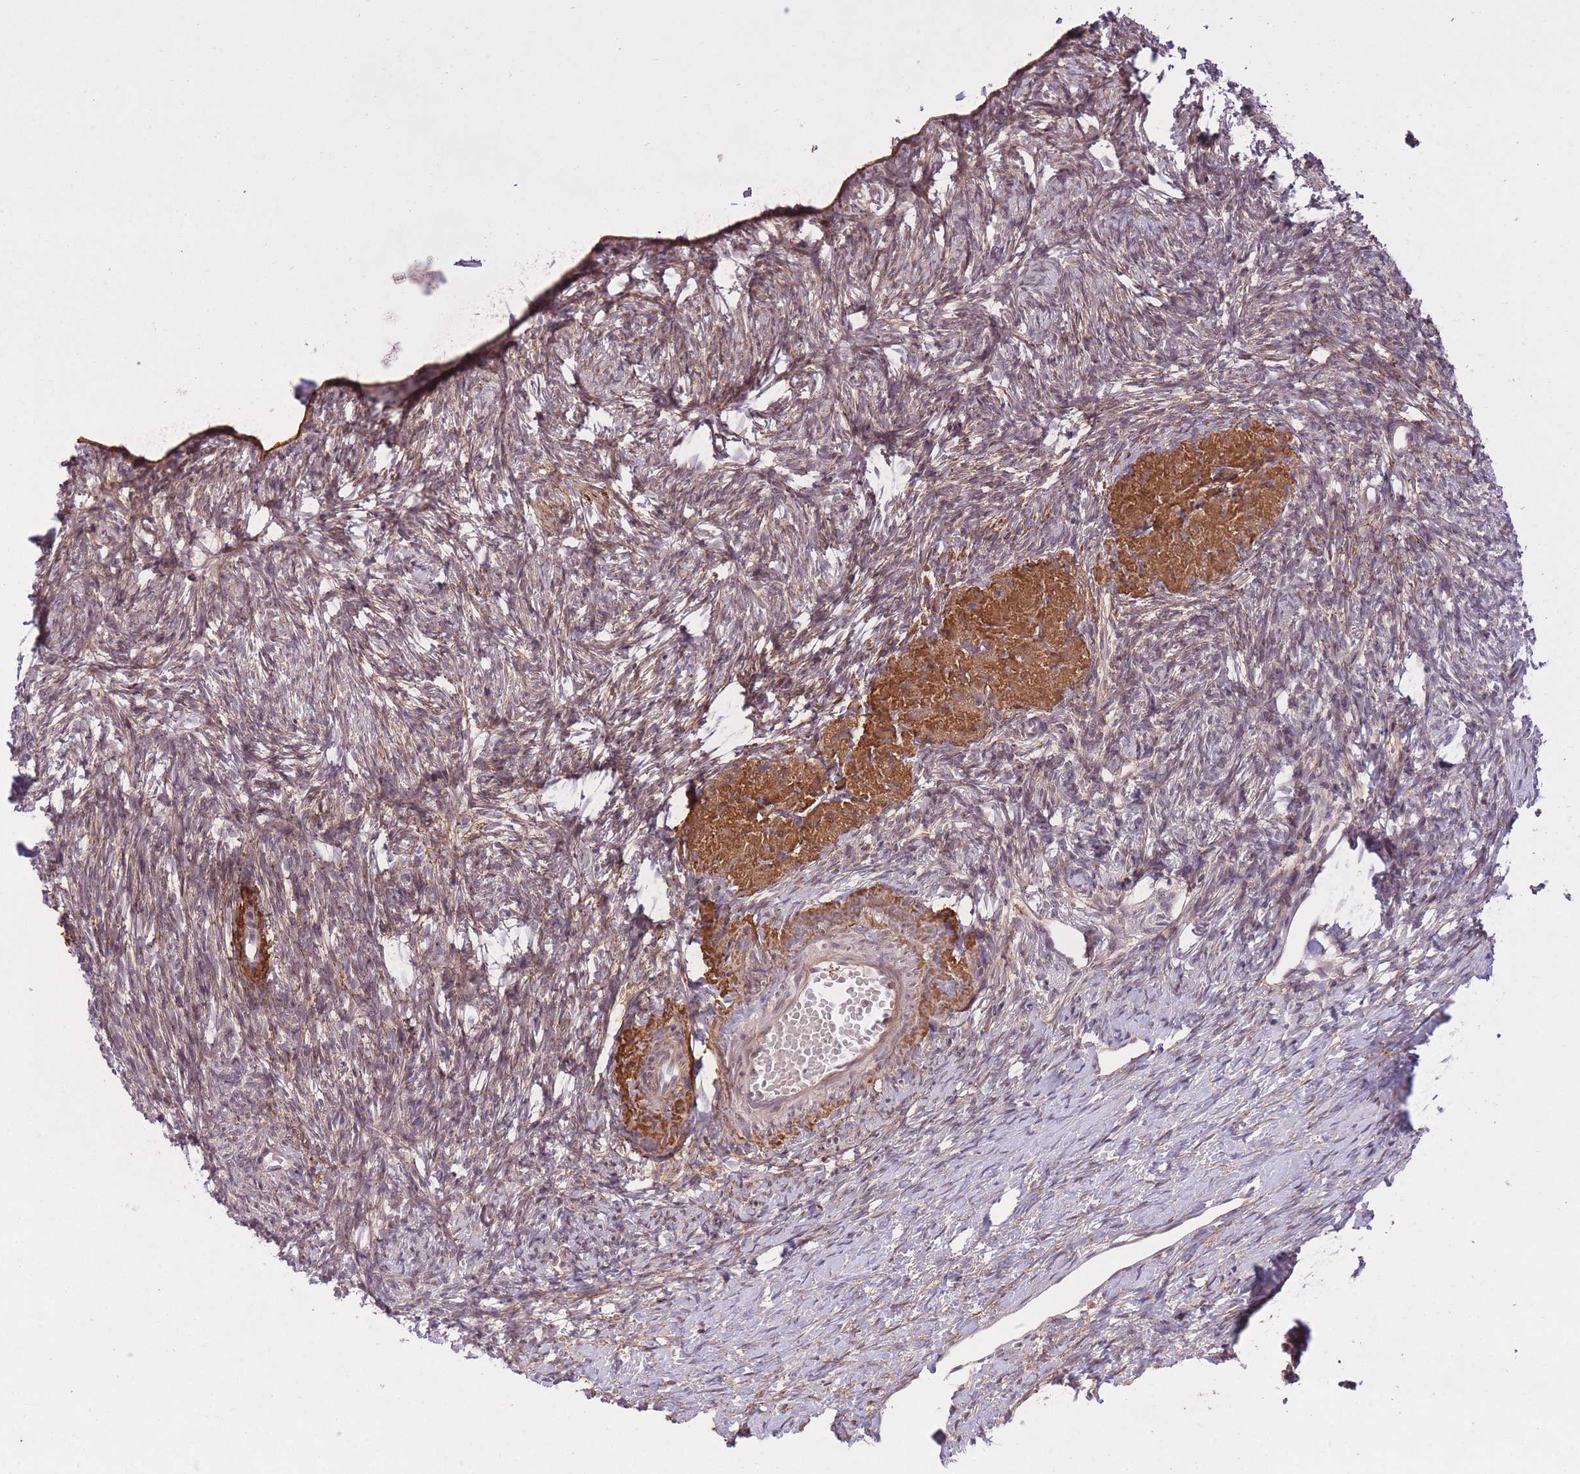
{"staining": {"intensity": "weak", "quantity": "25%-75%", "location": "cytoplasmic/membranous,nuclear"}, "tissue": "ovary", "cell_type": "Ovarian stroma cells", "image_type": "normal", "snomed": [{"axis": "morphology", "description": "Normal tissue, NOS"}, {"axis": "topography", "description": "Ovary"}], "caption": "Immunohistochemical staining of benign human ovary exhibits low levels of weak cytoplasmic/membranous,nuclear positivity in approximately 25%-75% of ovarian stroma cells. (DAB IHC with brightfield microscopy, high magnification).", "gene": "ZNF391", "patient": {"sex": "female", "age": 51}}